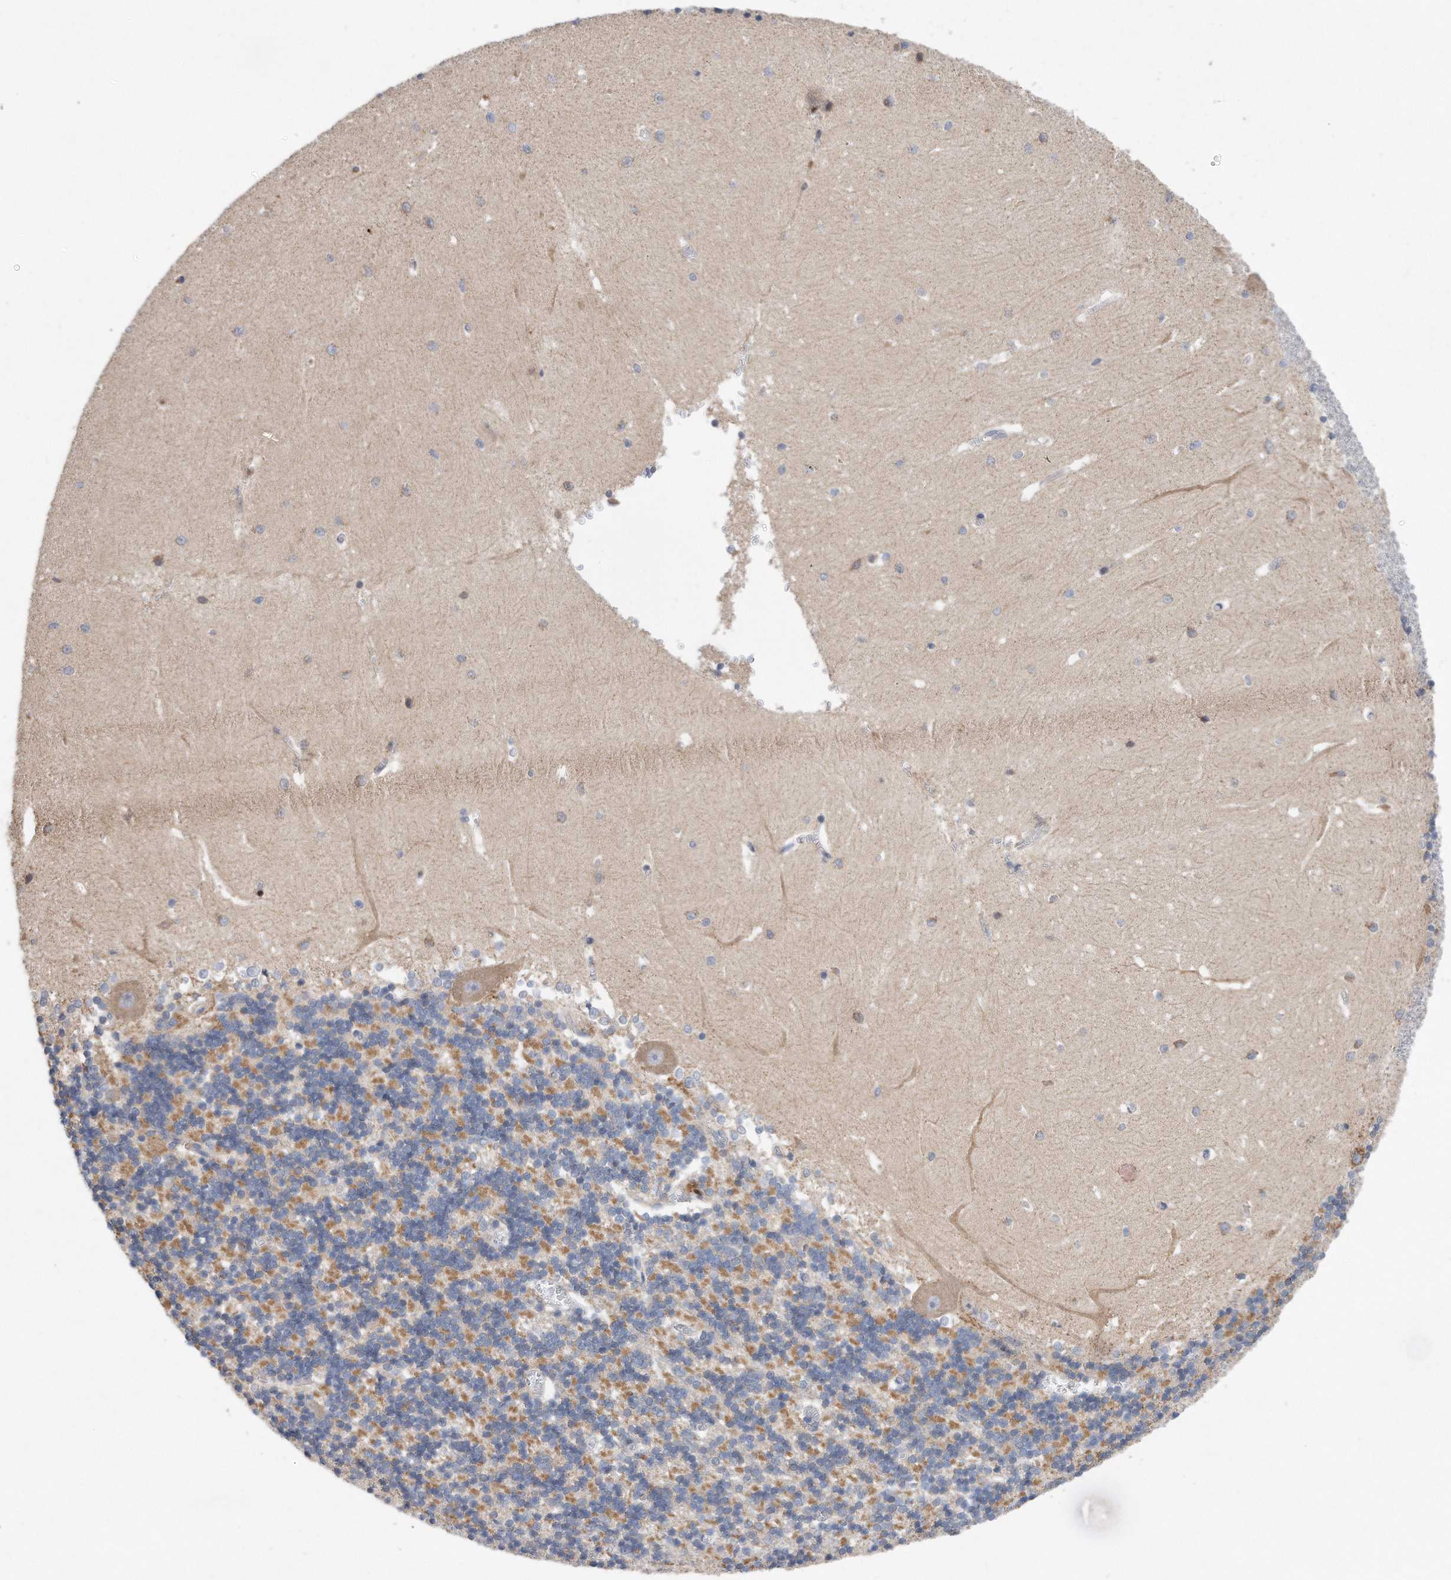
{"staining": {"intensity": "moderate", "quantity": "25%-75%", "location": "cytoplasmic/membranous"}, "tissue": "cerebellum", "cell_type": "Cells in granular layer", "image_type": "normal", "snomed": [{"axis": "morphology", "description": "Normal tissue, NOS"}, {"axis": "topography", "description": "Cerebellum"}], "caption": "Protein staining by IHC shows moderate cytoplasmic/membranous staining in about 25%-75% of cells in granular layer in unremarkable cerebellum.", "gene": "CDH12", "patient": {"sex": "male", "age": 37}}